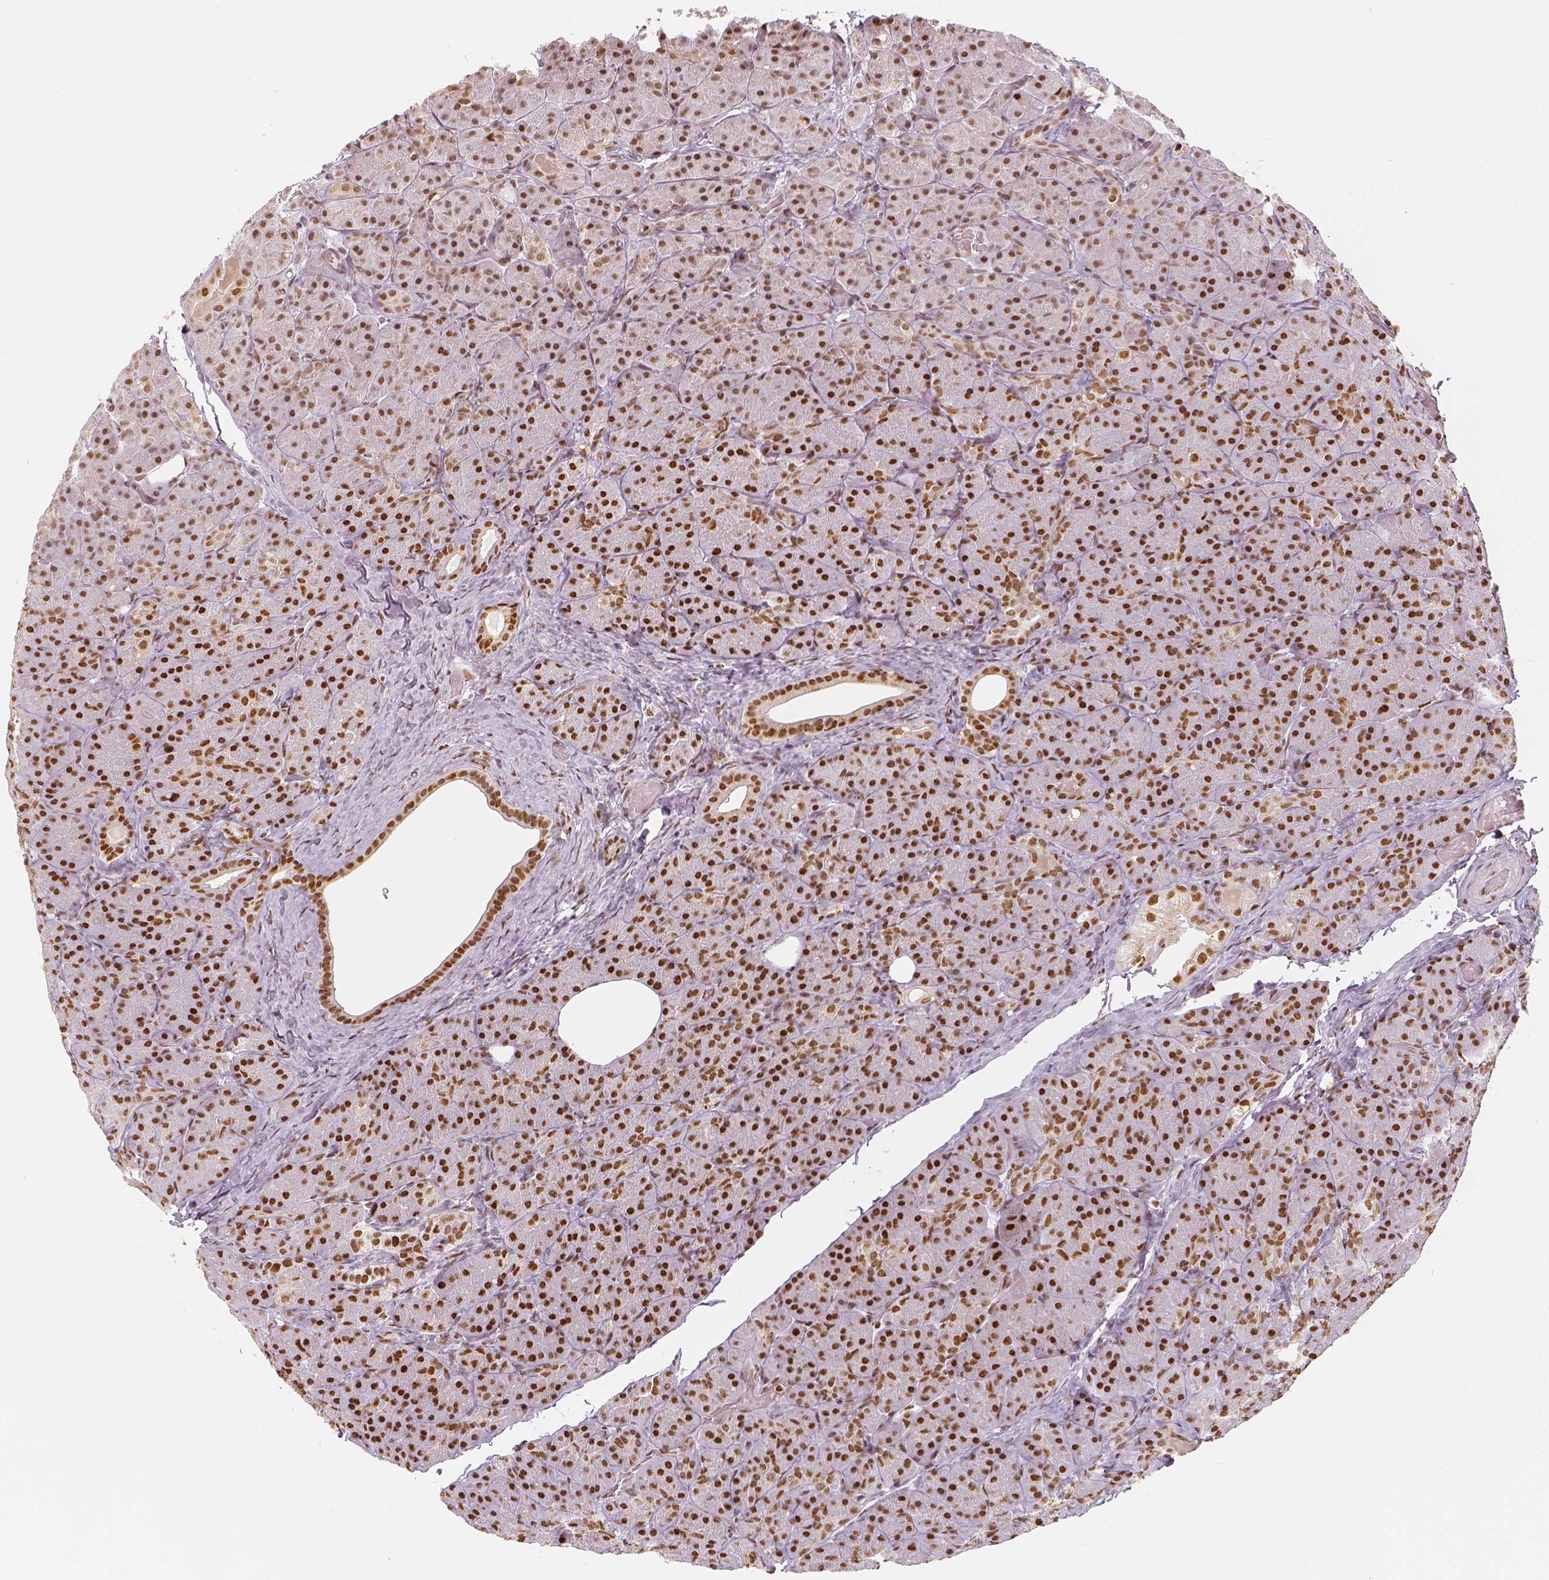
{"staining": {"intensity": "strong", "quantity": ">75%", "location": "nuclear"}, "tissue": "pancreas", "cell_type": "Exocrine glandular cells", "image_type": "normal", "snomed": [{"axis": "morphology", "description": "Normal tissue, NOS"}, {"axis": "topography", "description": "Pancreas"}], "caption": "Strong nuclear protein positivity is present in about >75% of exocrine glandular cells in pancreas. The staining was performed using DAB to visualize the protein expression in brown, while the nuclei were stained in blue with hematoxylin (Magnification: 20x).", "gene": "KDM5B", "patient": {"sex": "male", "age": 57}}